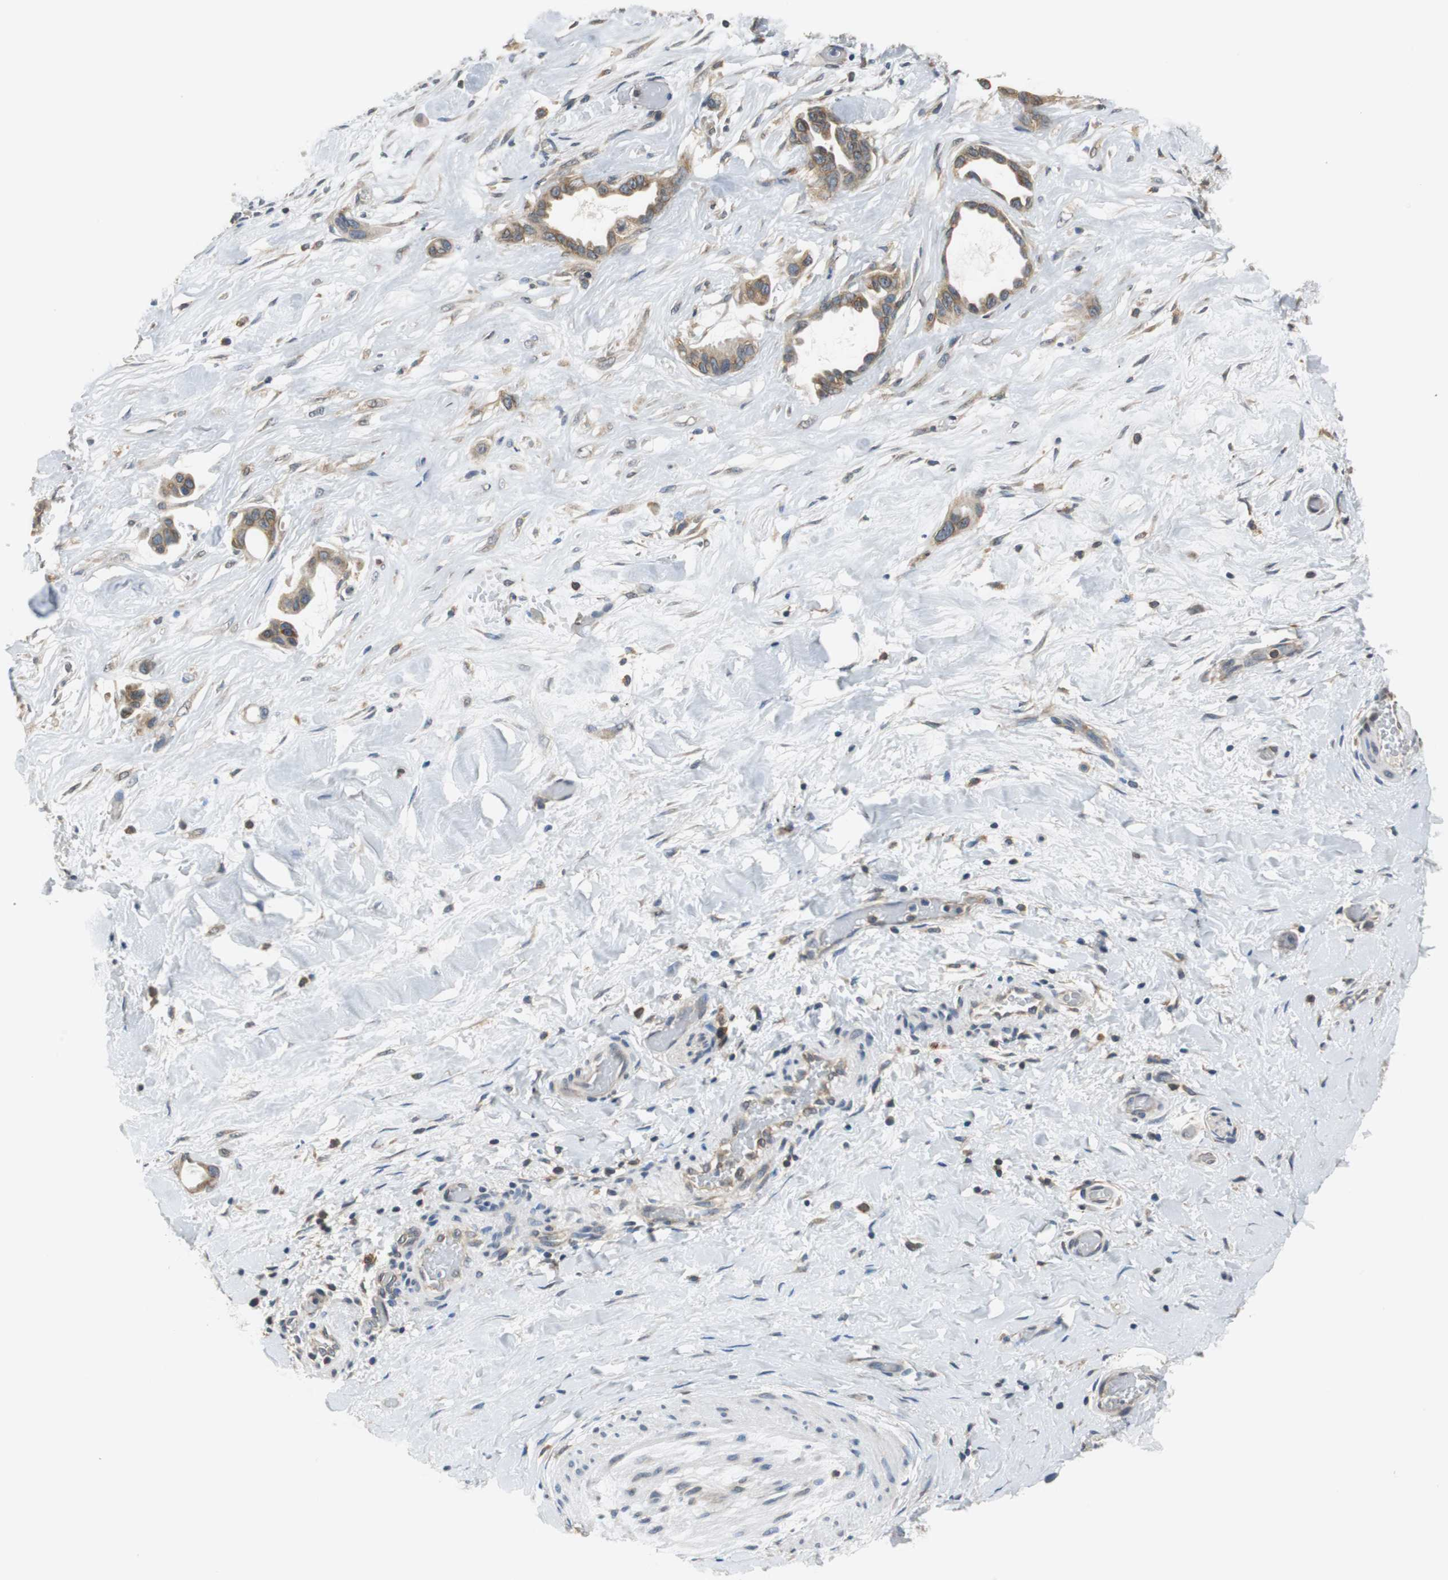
{"staining": {"intensity": "moderate", "quantity": ">75%", "location": "cytoplasmic/membranous"}, "tissue": "liver cancer", "cell_type": "Tumor cells", "image_type": "cancer", "snomed": [{"axis": "morphology", "description": "Cholangiocarcinoma"}, {"axis": "topography", "description": "Liver"}], "caption": "Immunohistochemistry staining of liver cancer (cholangiocarcinoma), which reveals medium levels of moderate cytoplasmic/membranous positivity in approximately >75% of tumor cells indicating moderate cytoplasmic/membranous protein positivity. The staining was performed using DAB (brown) for protein detection and nuclei were counterstained in hematoxylin (blue).", "gene": "CNOT3", "patient": {"sex": "female", "age": 65}}